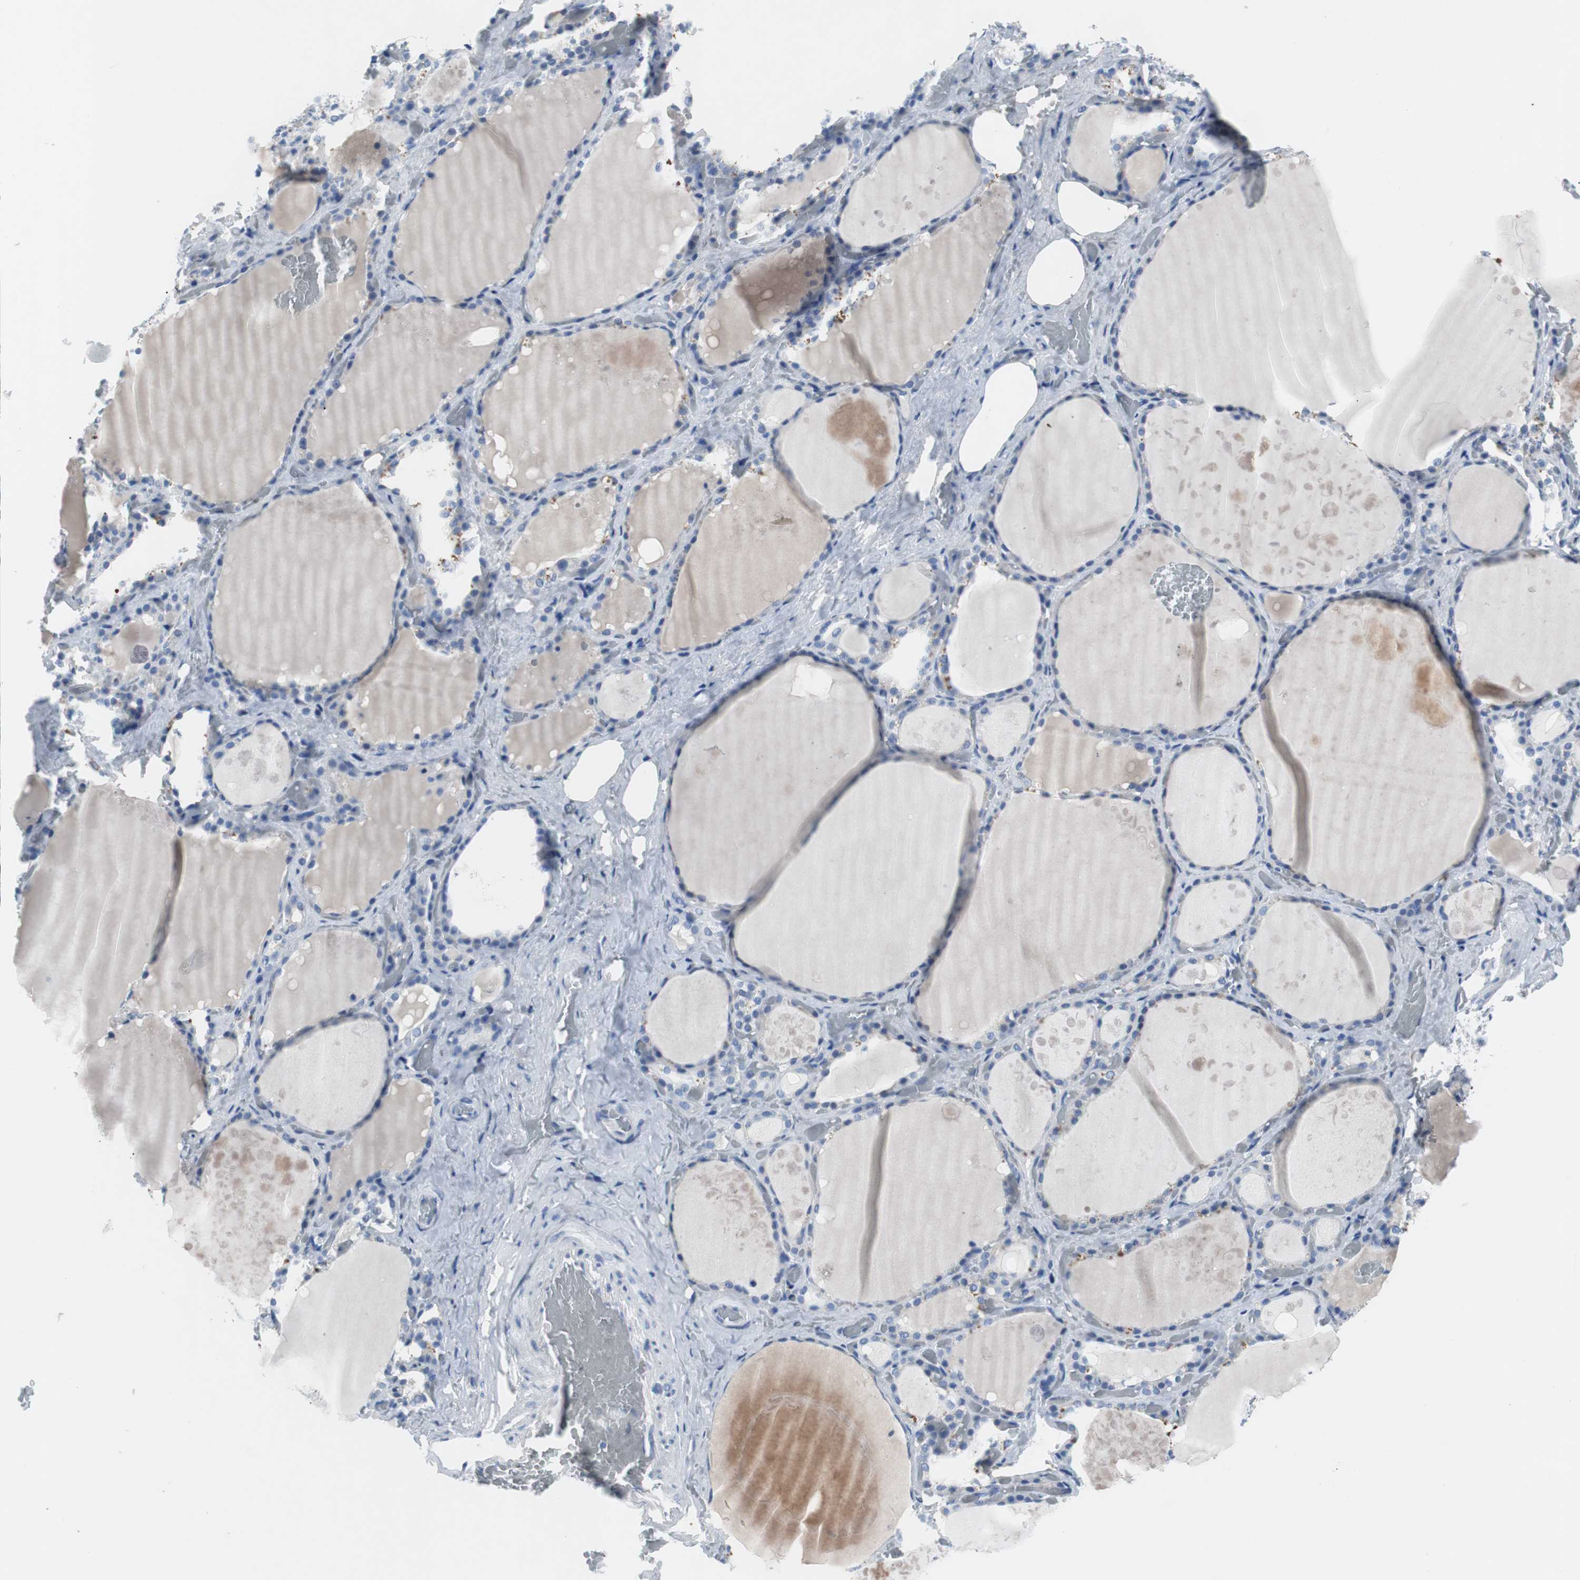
{"staining": {"intensity": "negative", "quantity": "none", "location": "none"}, "tissue": "thyroid gland", "cell_type": "Glandular cells", "image_type": "normal", "snomed": [{"axis": "morphology", "description": "Normal tissue, NOS"}, {"axis": "topography", "description": "Thyroid gland"}], "caption": "Immunohistochemical staining of normal human thyroid gland displays no significant positivity in glandular cells. (DAB immunohistochemistry visualized using brightfield microscopy, high magnification).", "gene": "EEF2K", "patient": {"sex": "male", "age": 61}}